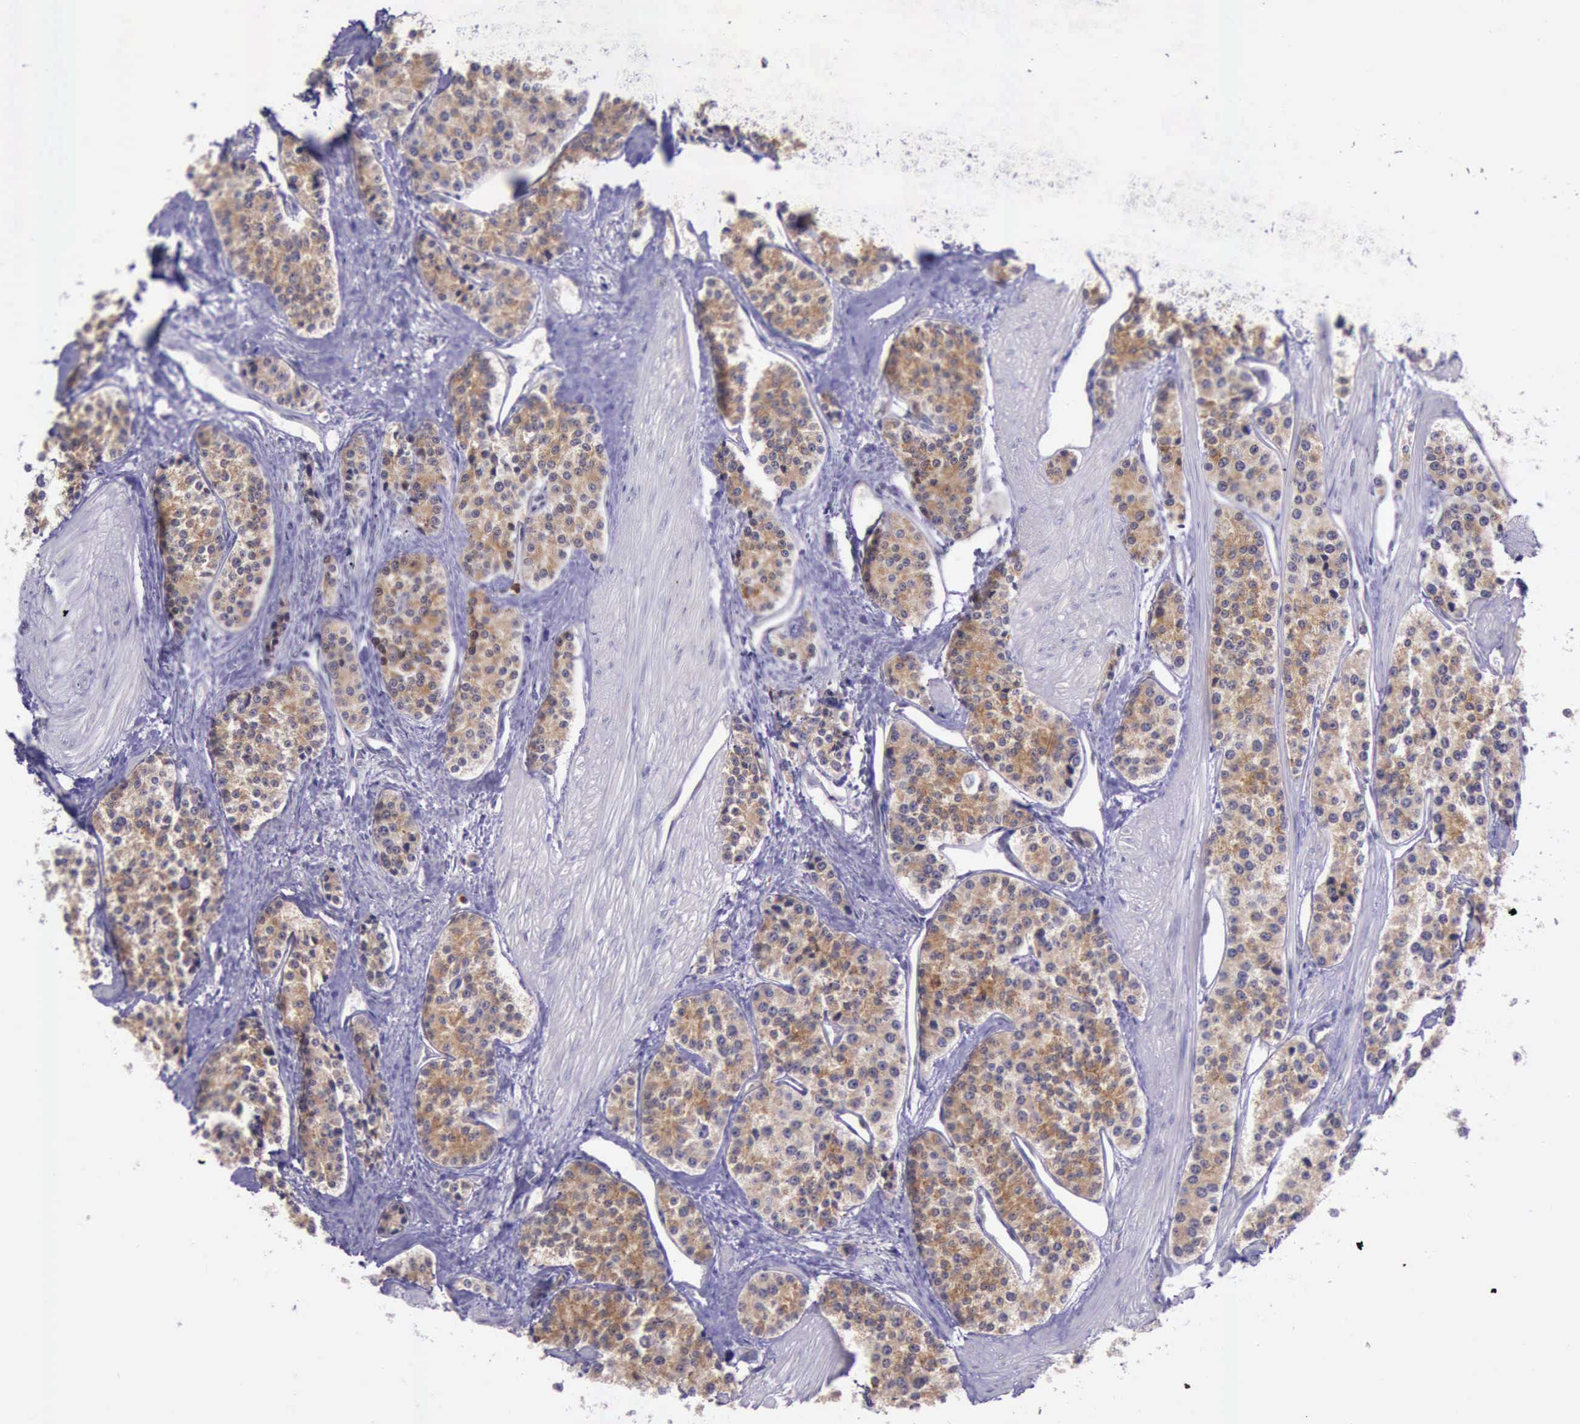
{"staining": {"intensity": "moderate", "quantity": ">75%", "location": "cytoplasmic/membranous"}, "tissue": "carcinoid", "cell_type": "Tumor cells", "image_type": "cancer", "snomed": [{"axis": "morphology", "description": "Carcinoid, malignant, NOS"}, {"axis": "topography", "description": "Stomach"}], "caption": "Carcinoid stained for a protein (brown) shows moderate cytoplasmic/membranous positive positivity in about >75% of tumor cells.", "gene": "PLEK2", "patient": {"sex": "female", "age": 76}}